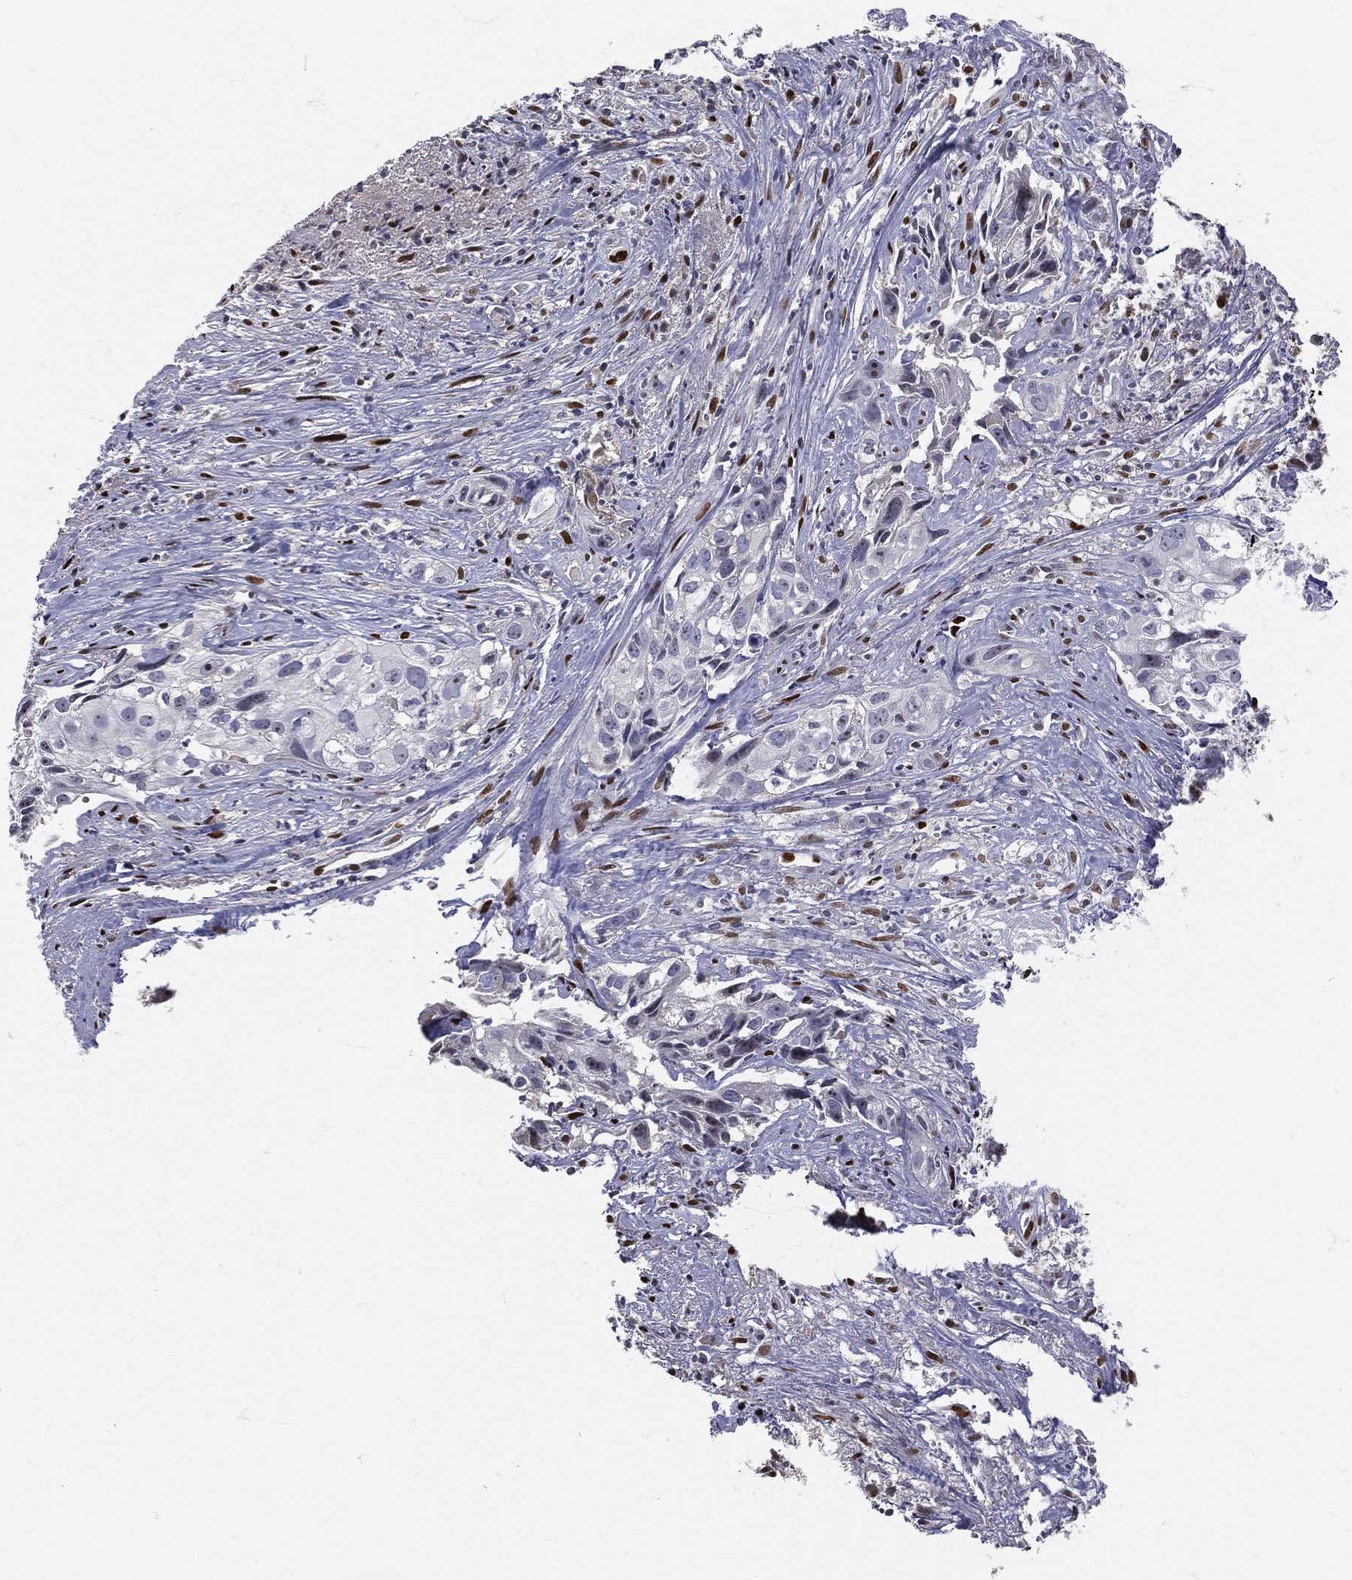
{"staining": {"intensity": "negative", "quantity": "none", "location": "none"}, "tissue": "cervical cancer", "cell_type": "Tumor cells", "image_type": "cancer", "snomed": [{"axis": "morphology", "description": "Squamous cell carcinoma, NOS"}, {"axis": "topography", "description": "Cervix"}], "caption": "The image exhibits no significant expression in tumor cells of cervical cancer (squamous cell carcinoma).", "gene": "ZEB1", "patient": {"sex": "female", "age": 53}}